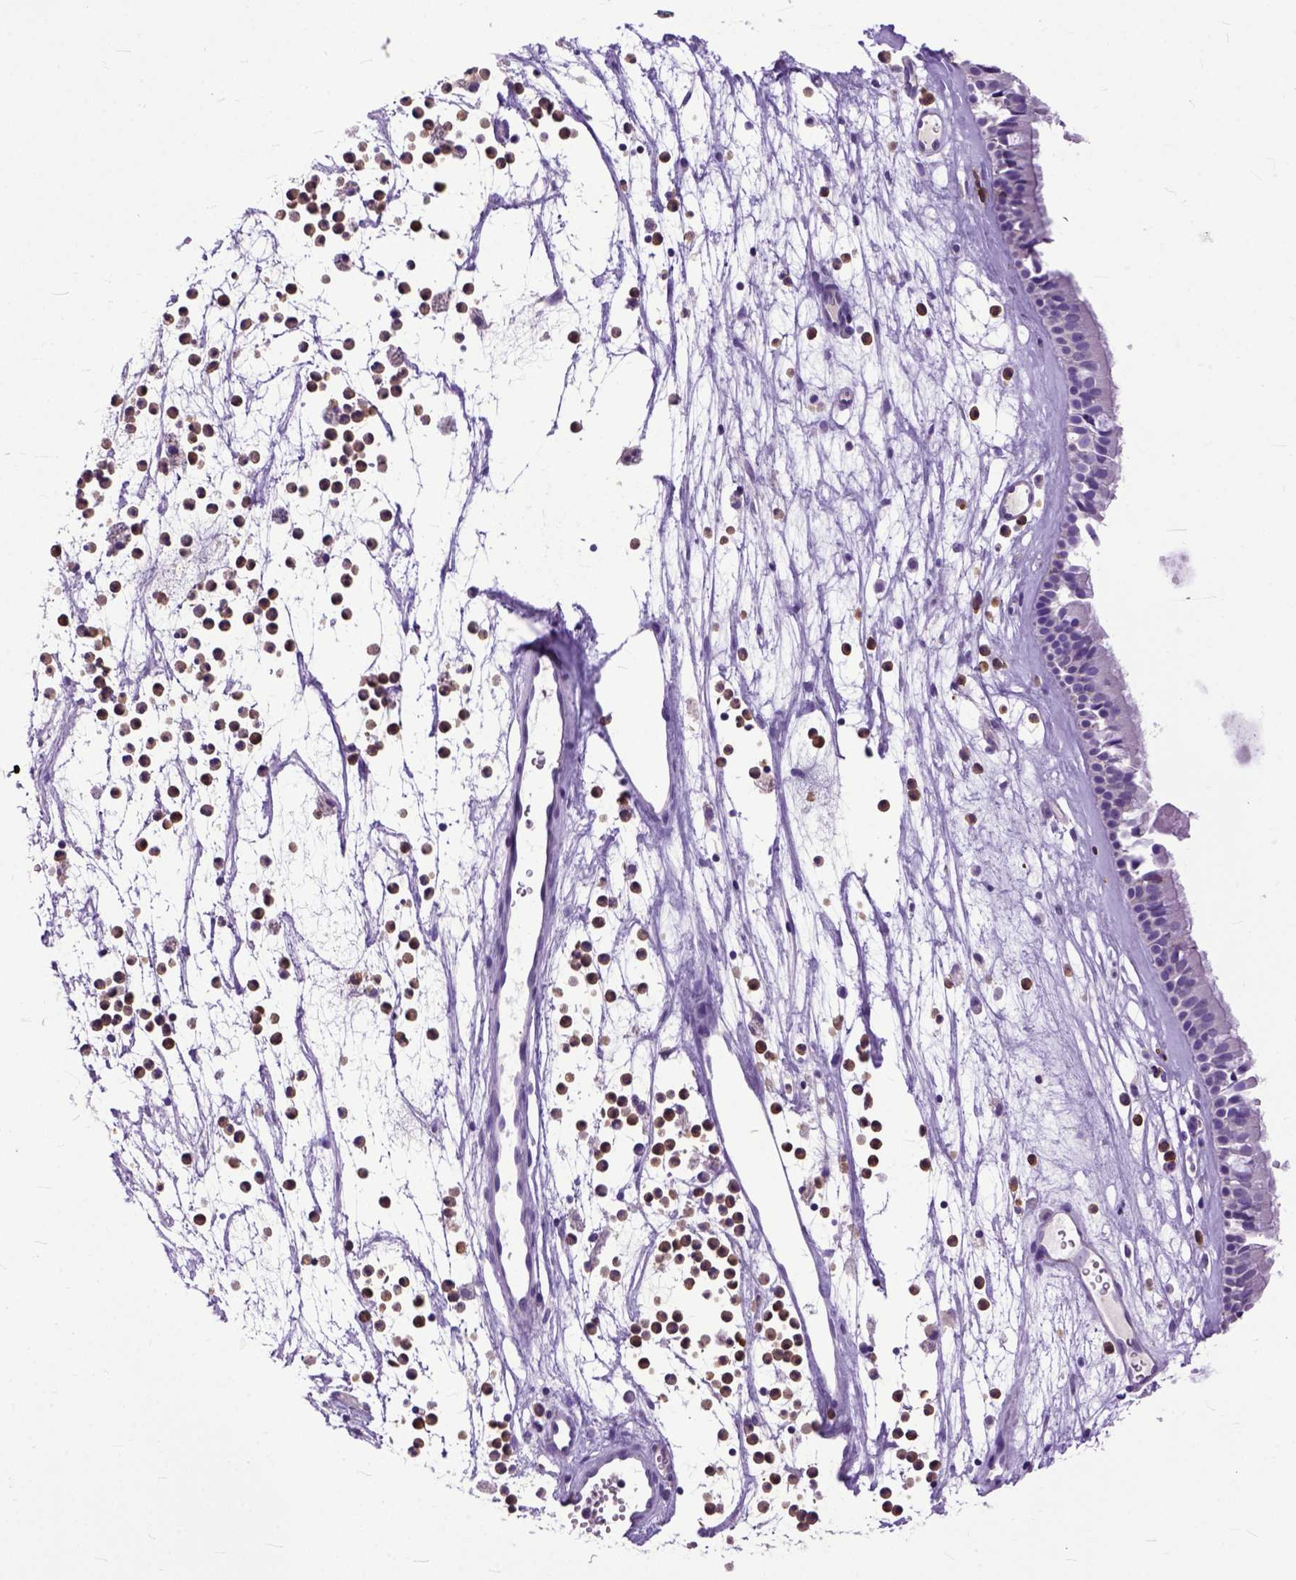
{"staining": {"intensity": "weak", "quantity": "25%-75%", "location": "cytoplasmic/membranous"}, "tissue": "nasopharynx", "cell_type": "Respiratory epithelial cells", "image_type": "normal", "snomed": [{"axis": "morphology", "description": "Normal tissue, NOS"}, {"axis": "topography", "description": "Nasopharynx"}], "caption": "Protein expression analysis of normal human nasopharynx reveals weak cytoplasmic/membranous staining in approximately 25%-75% of respiratory epithelial cells.", "gene": "NAMPT", "patient": {"sex": "female", "age": 52}}